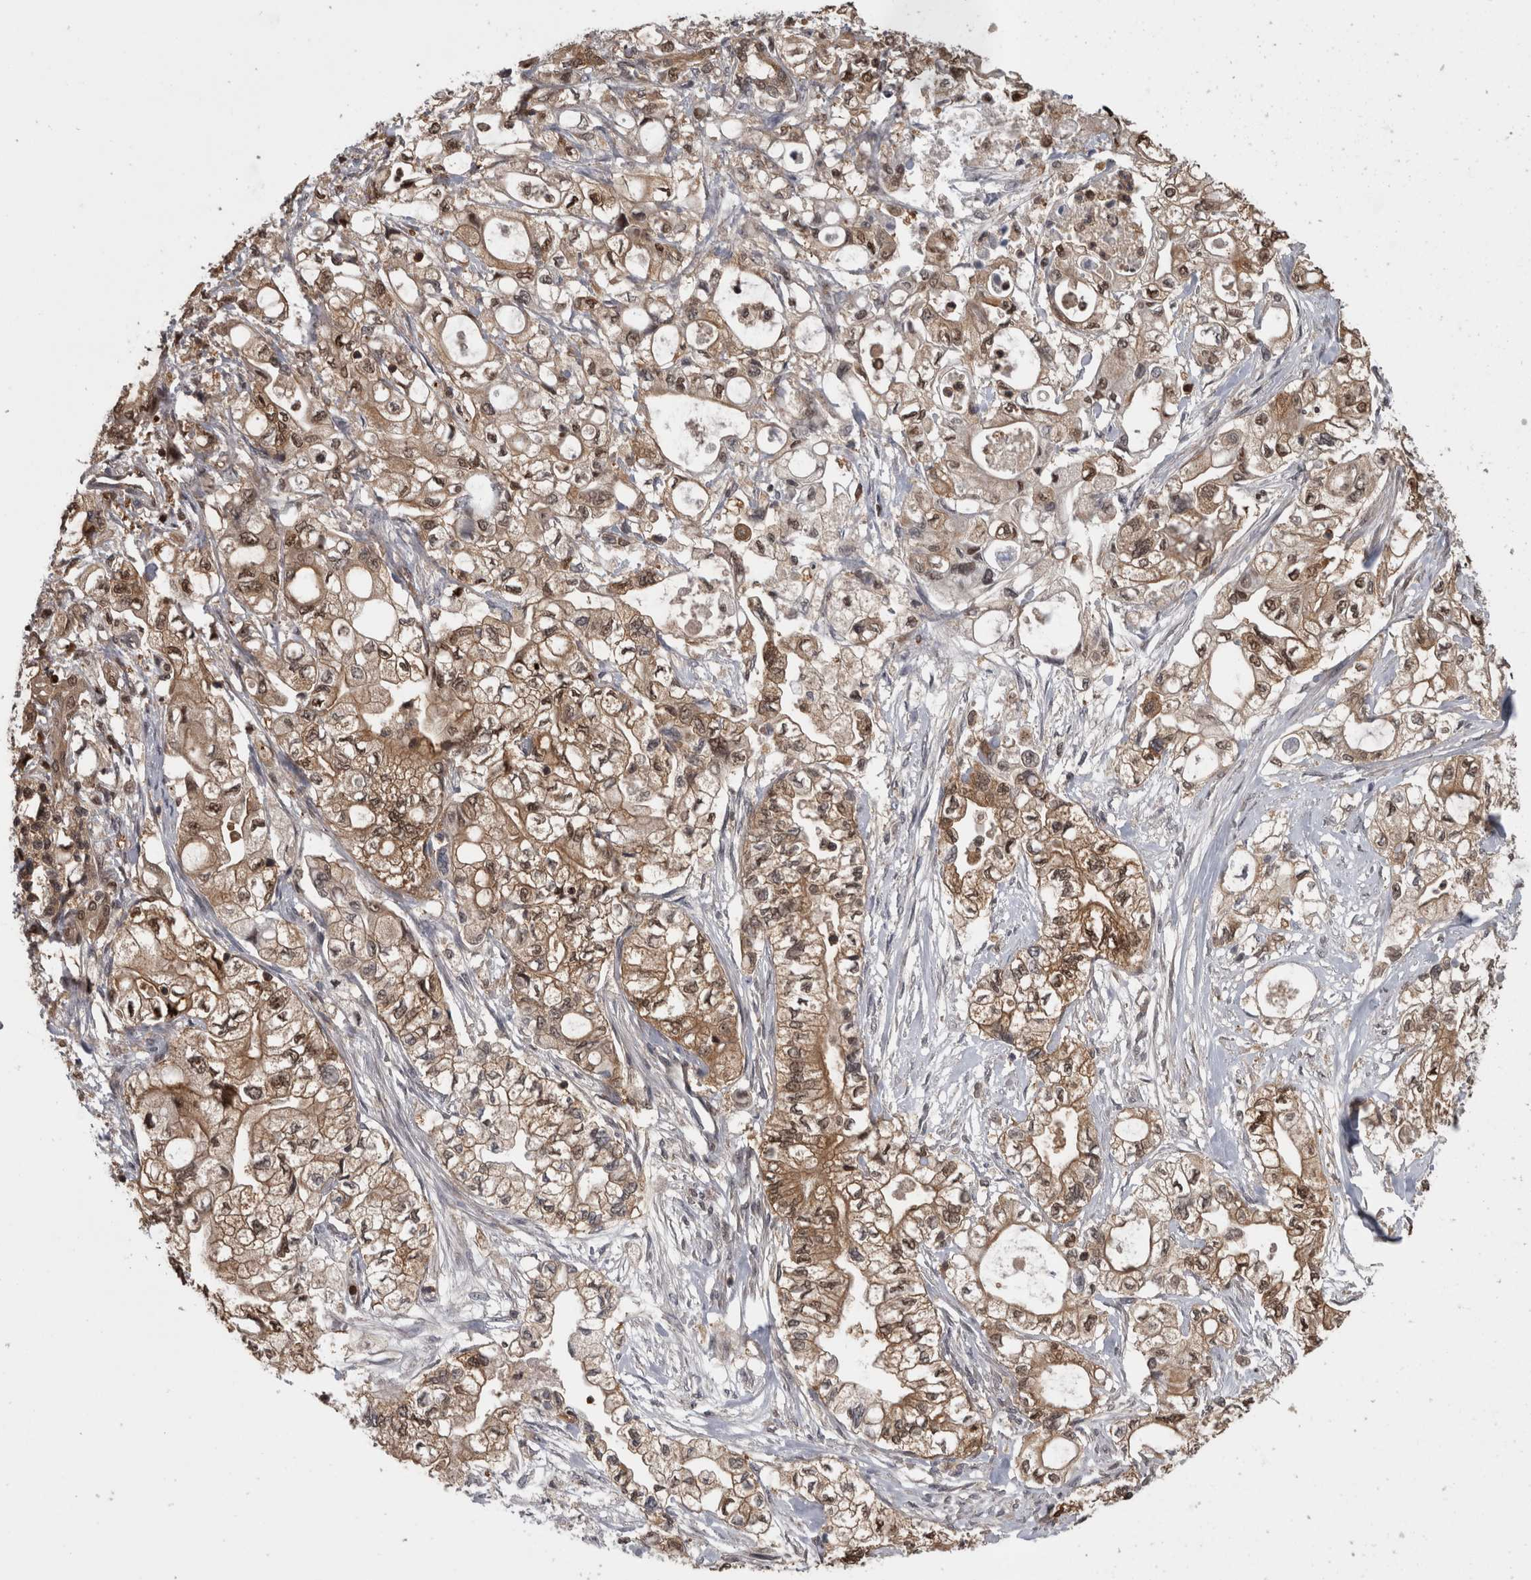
{"staining": {"intensity": "moderate", "quantity": ">75%", "location": "cytoplasmic/membranous,nuclear"}, "tissue": "pancreatic cancer", "cell_type": "Tumor cells", "image_type": "cancer", "snomed": [{"axis": "morphology", "description": "Adenocarcinoma, NOS"}, {"axis": "topography", "description": "Pancreas"}], "caption": "This micrograph displays IHC staining of human adenocarcinoma (pancreatic), with medium moderate cytoplasmic/membranous and nuclear positivity in about >75% of tumor cells.", "gene": "TDRD7", "patient": {"sex": "male", "age": 79}}